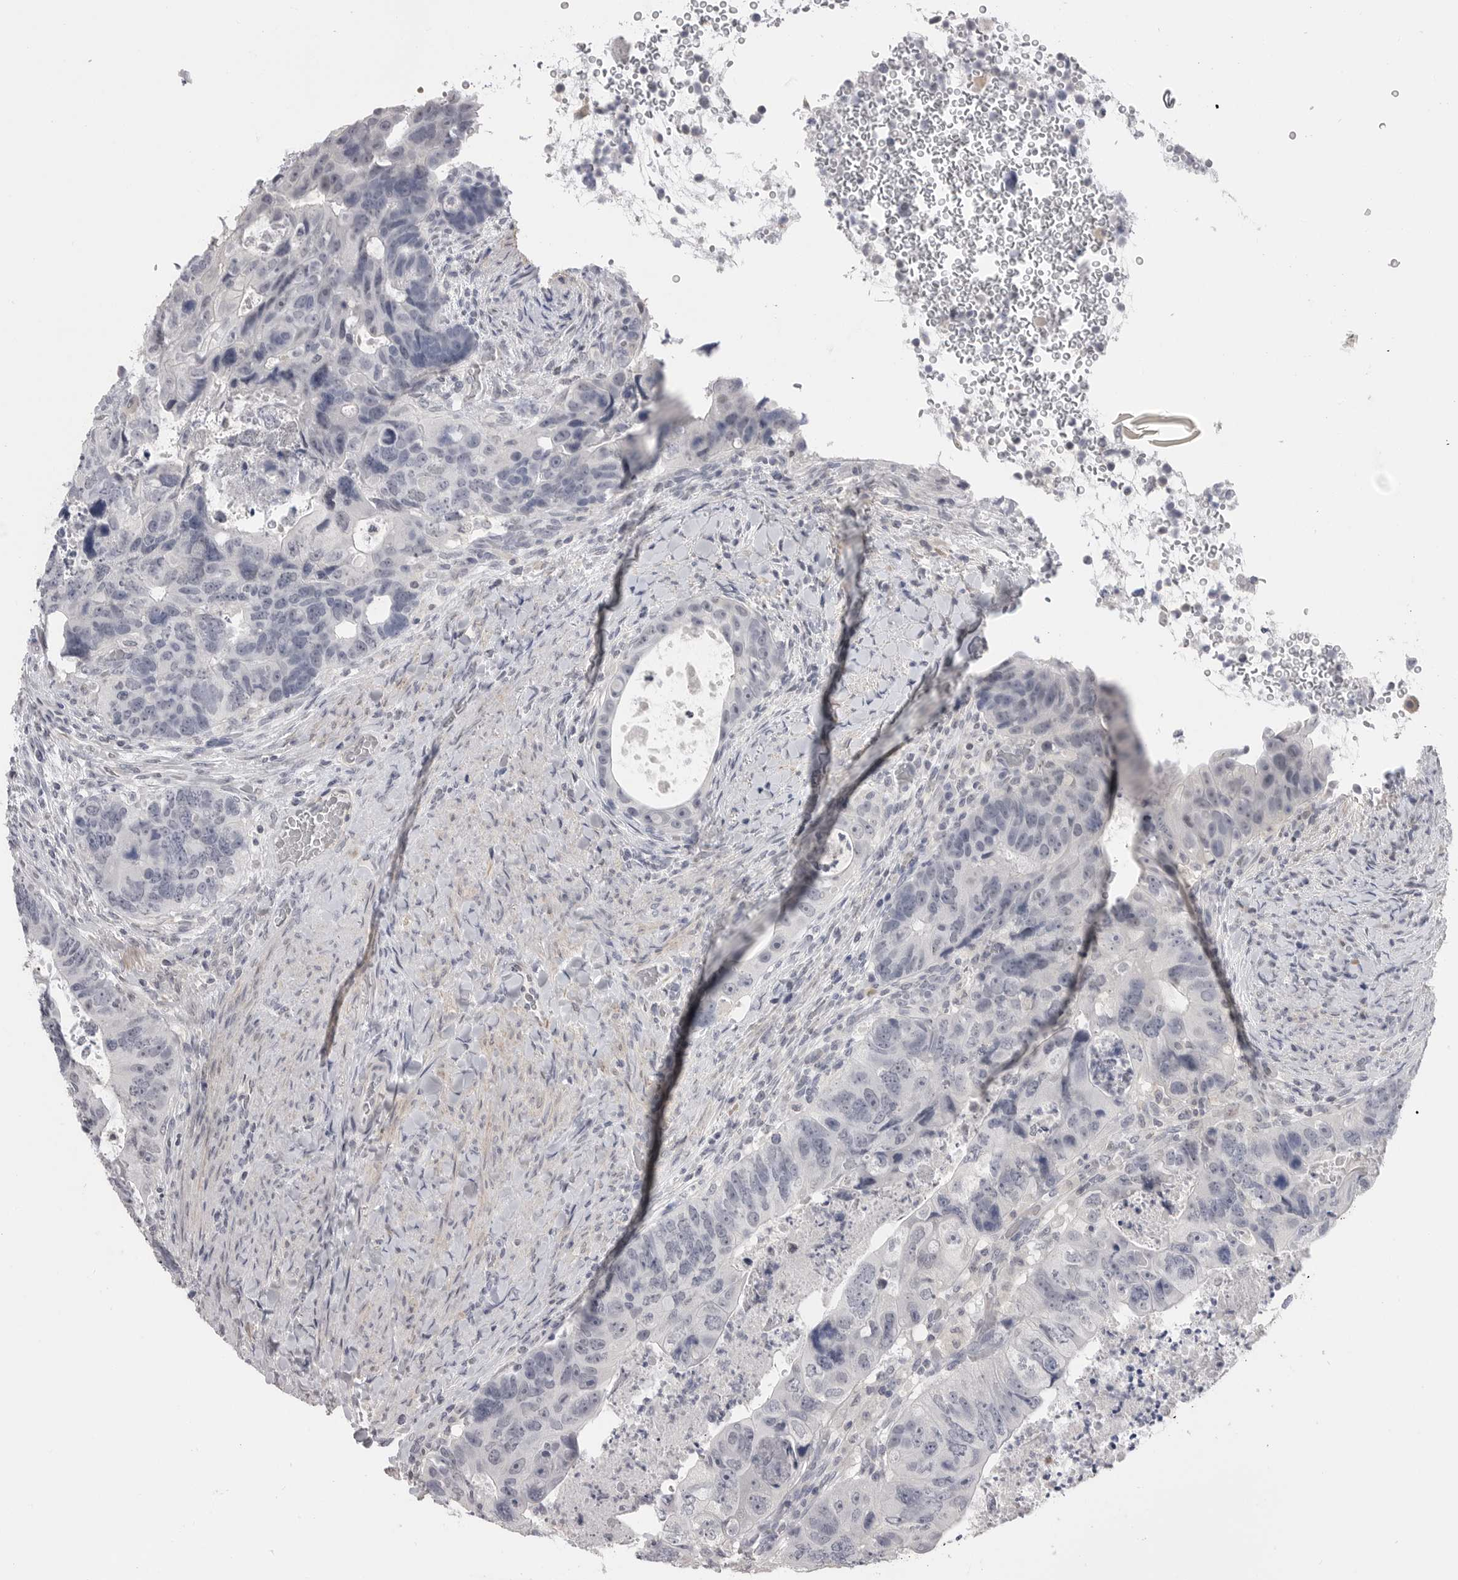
{"staining": {"intensity": "negative", "quantity": "none", "location": "none"}, "tissue": "colorectal cancer", "cell_type": "Tumor cells", "image_type": "cancer", "snomed": [{"axis": "morphology", "description": "Adenocarcinoma, NOS"}, {"axis": "topography", "description": "Rectum"}], "caption": "This is an immunohistochemistry micrograph of colorectal cancer. There is no expression in tumor cells.", "gene": "PLEKHF1", "patient": {"sex": "male", "age": 59}}